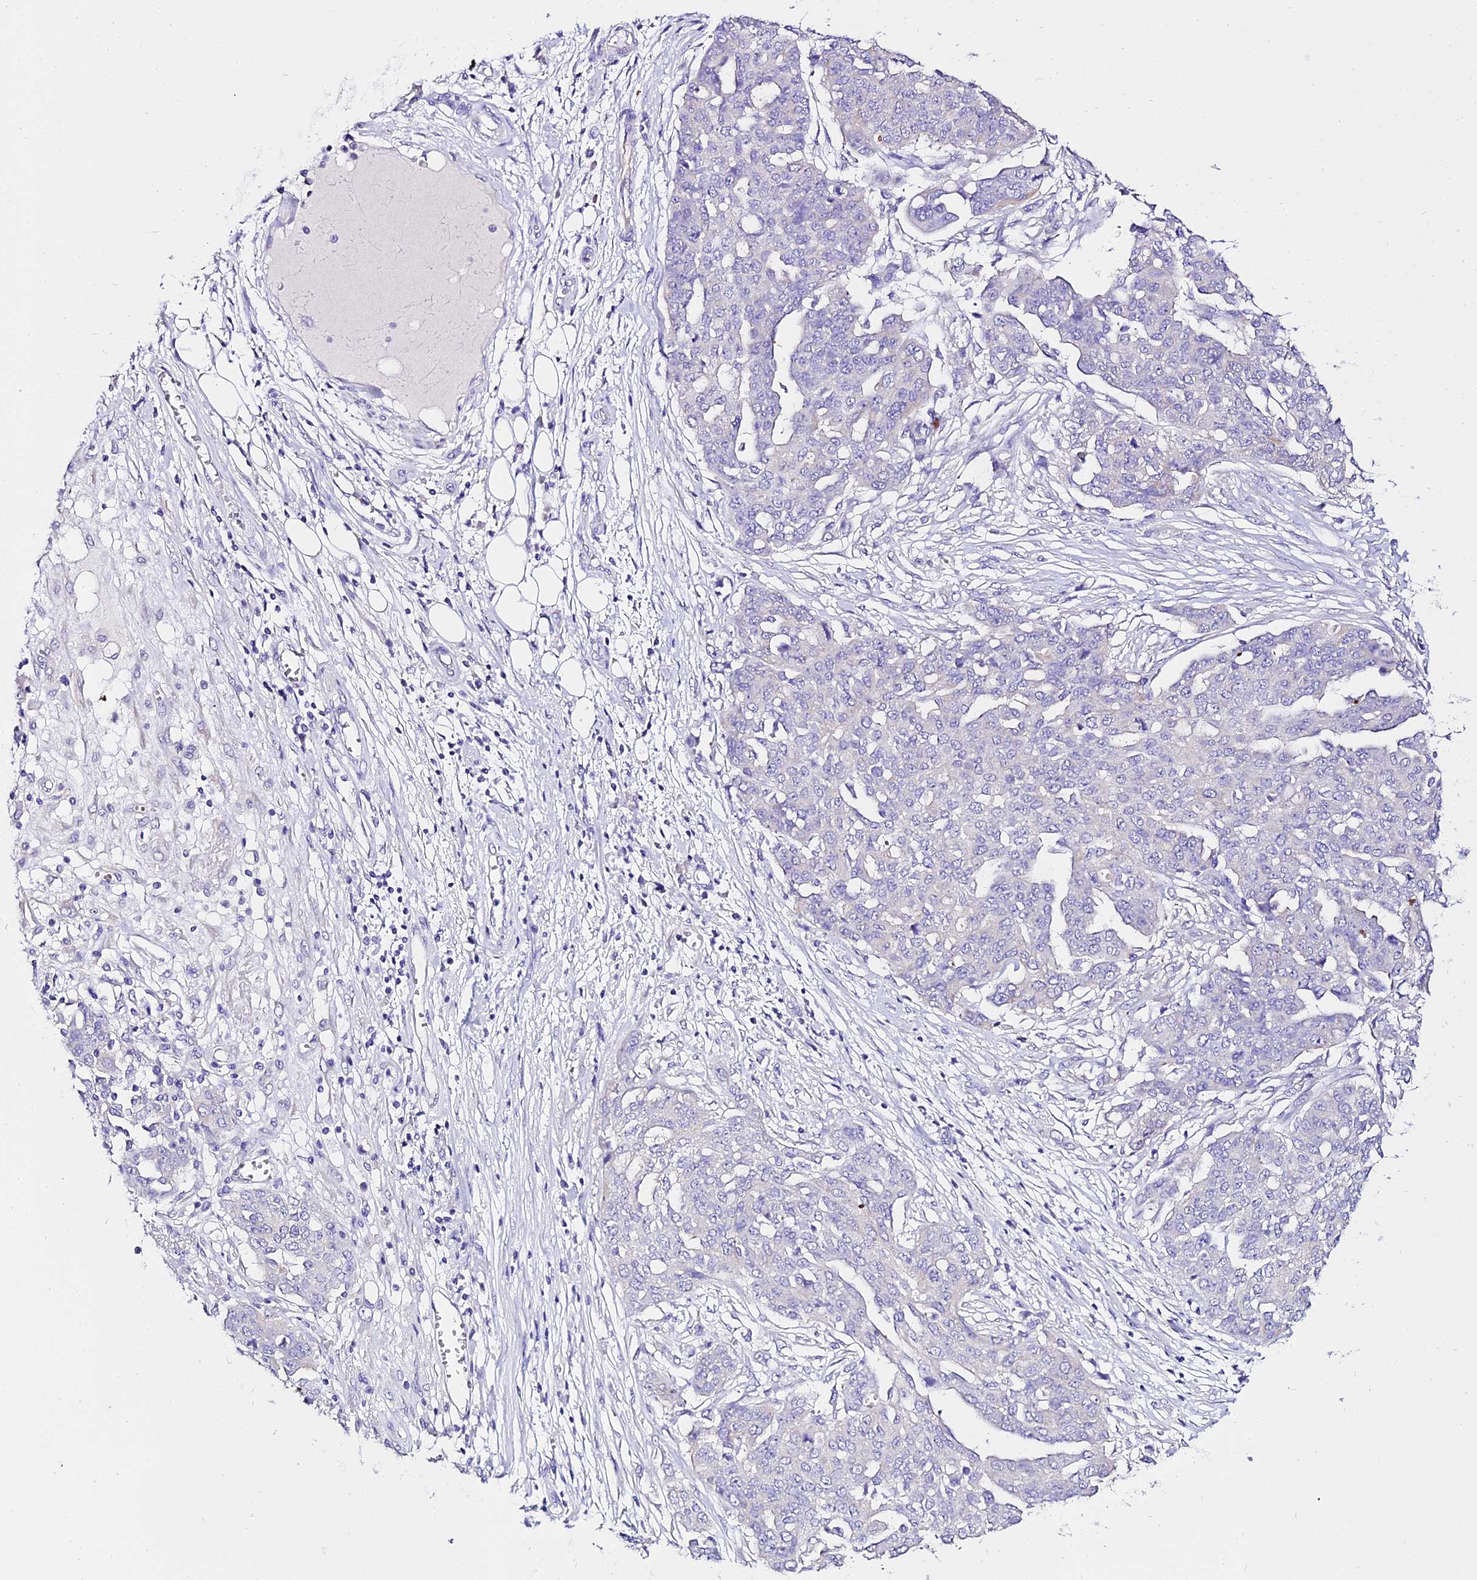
{"staining": {"intensity": "negative", "quantity": "none", "location": "none"}, "tissue": "ovarian cancer", "cell_type": "Tumor cells", "image_type": "cancer", "snomed": [{"axis": "morphology", "description": "Cystadenocarcinoma, serous, NOS"}, {"axis": "topography", "description": "Soft tissue"}, {"axis": "topography", "description": "Ovary"}], "caption": "Protein analysis of serous cystadenocarcinoma (ovarian) shows no significant staining in tumor cells.", "gene": "TUBA3D", "patient": {"sex": "female", "age": 57}}